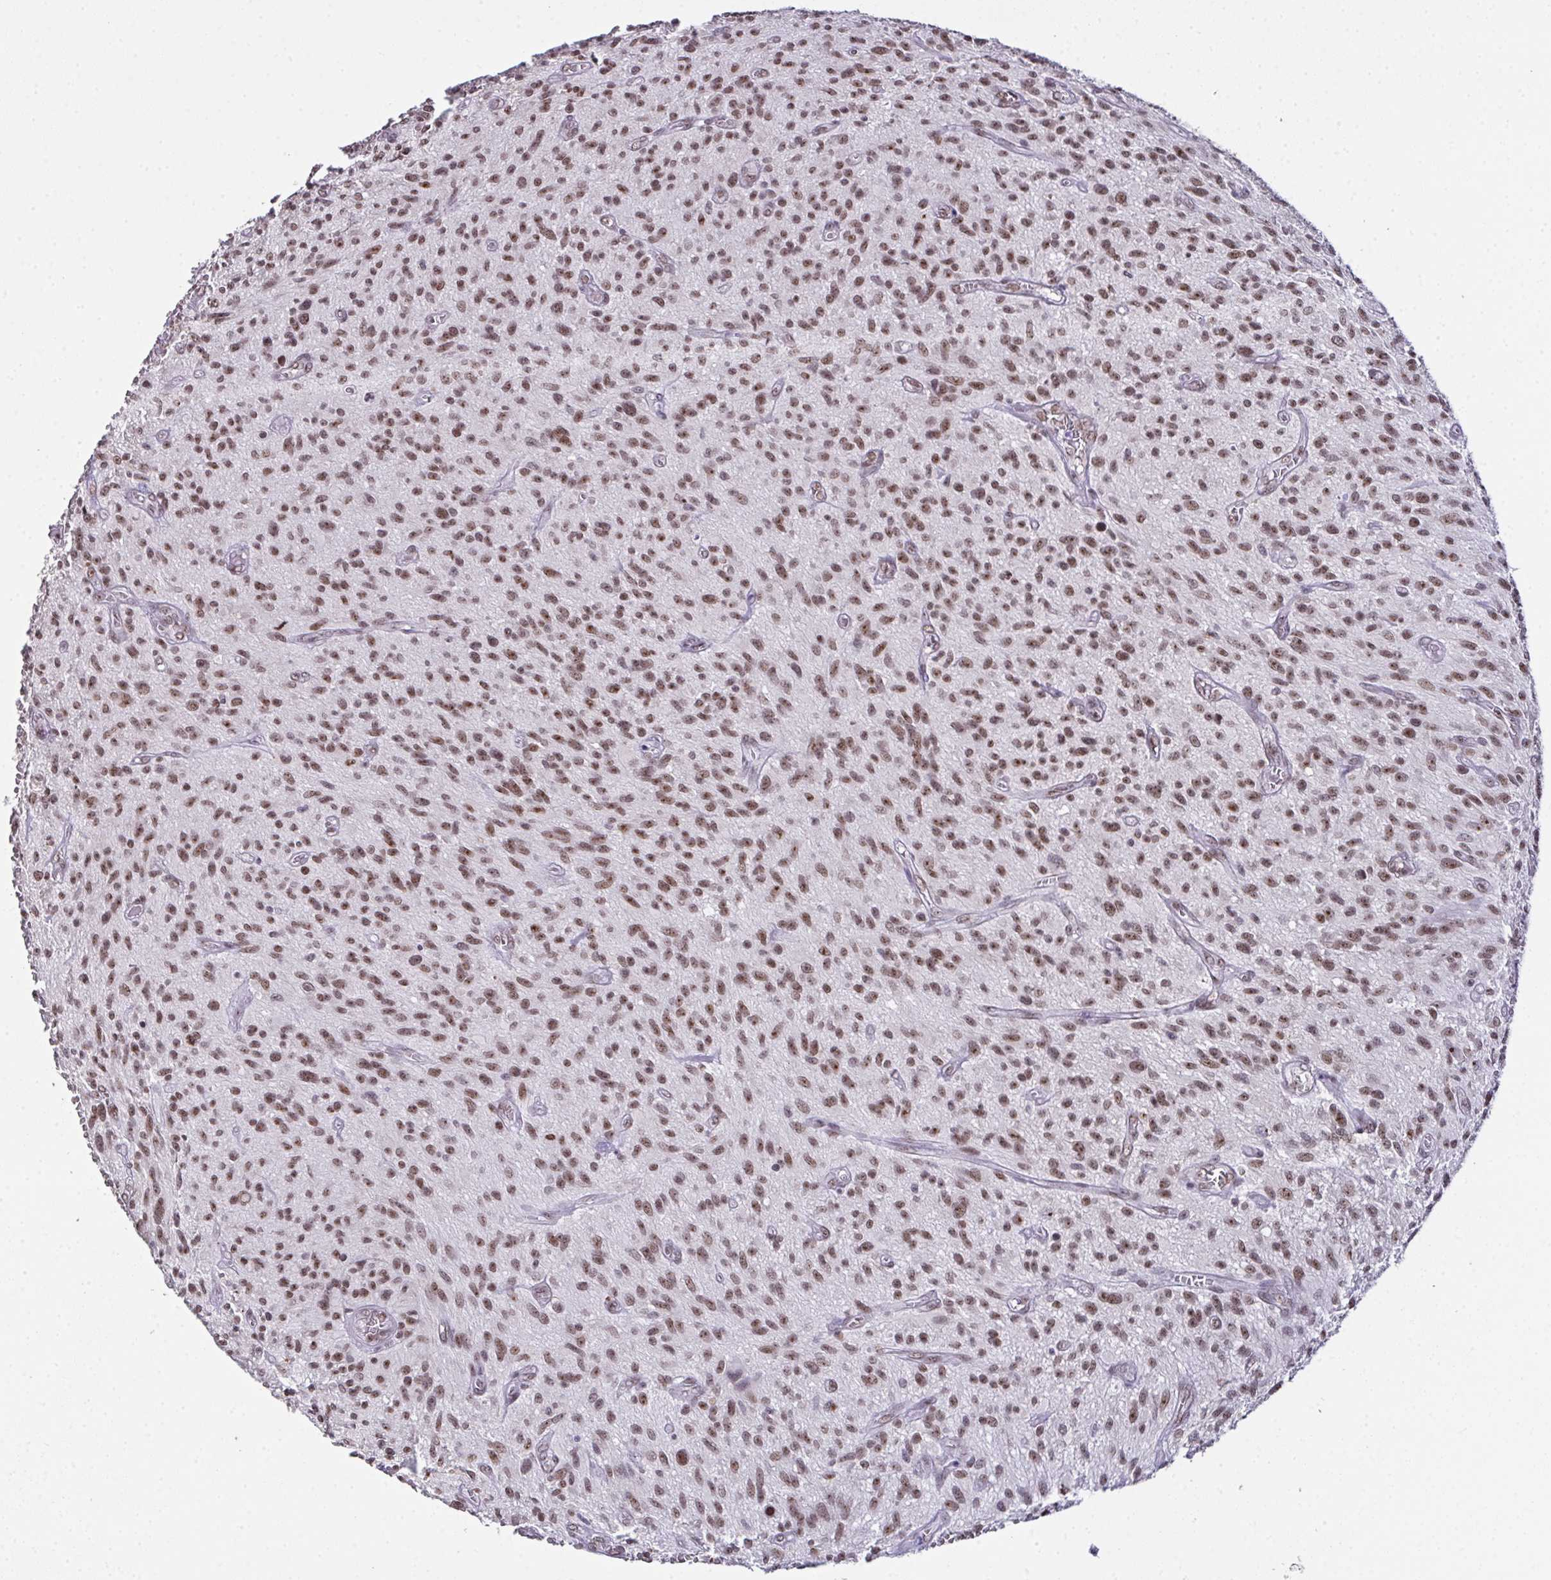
{"staining": {"intensity": "moderate", "quantity": ">75%", "location": "nuclear"}, "tissue": "glioma", "cell_type": "Tumor cells", "image_type": "cancer", "snomed": [{"axis": "morphology", "description": "Glioma, malignant, High grade"}, {"axis": "topography", "description": "Brain"}], "caption": "Immunohistochemistry (IHC) photomicrograph of human glioma stained for a protein (brown), which shows medium levels of moderate nuclear expression in about >75% of tumor cells.", "gene": "ZNF800", "patient": {"sex": "male", "age": 75}}